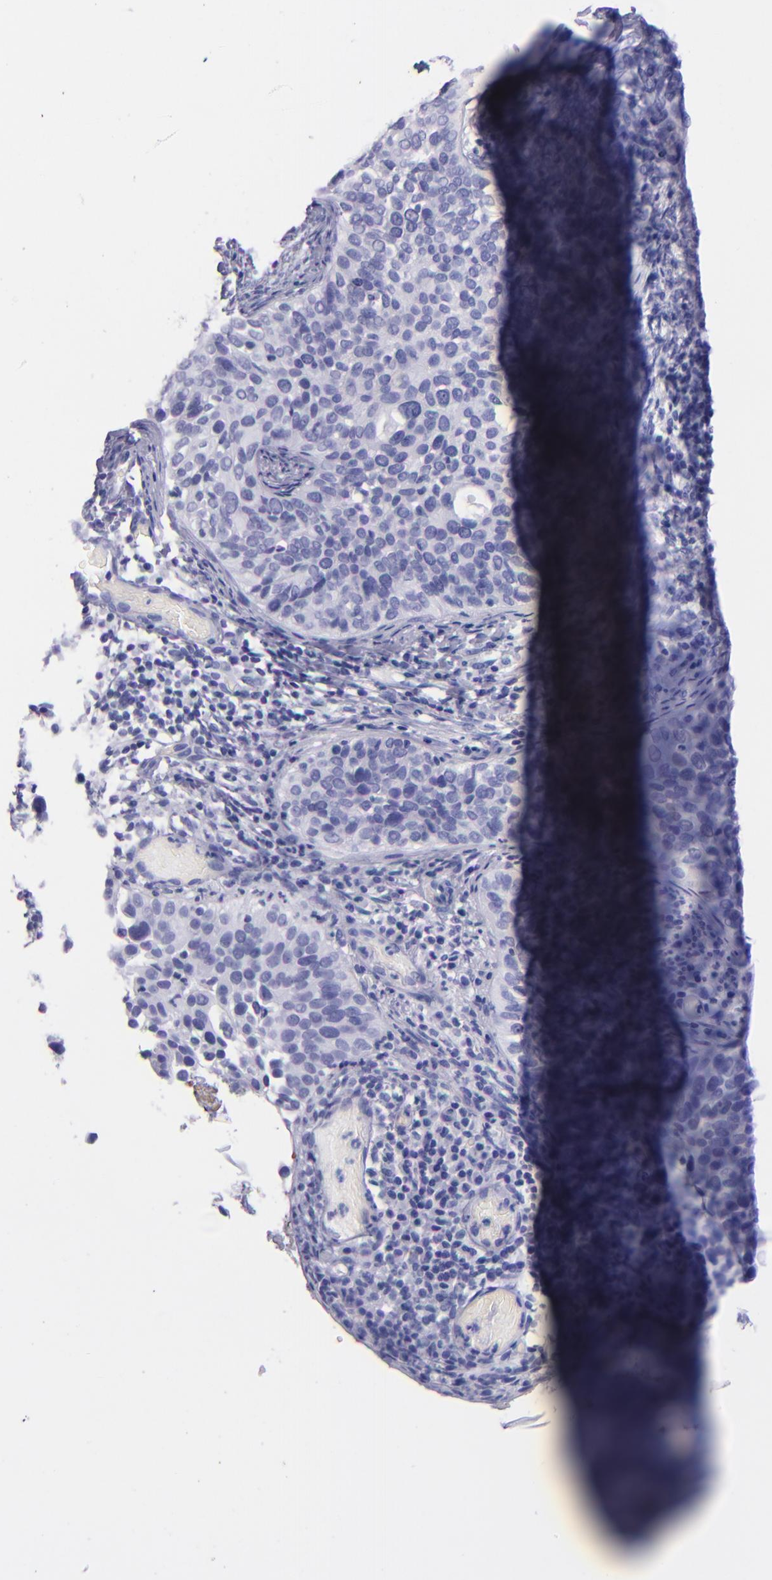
{"staining": {"intensity": "negative", "quantity": "none", "location": "none"}, "tissue": "cervical cancer", "cell_type": "Tumor cells", "image_type": "cancer", "snomed": [{"axis": "morphology", "description": "Squamous cell carcinoma, NOS"}, {"axis": "topography", "description": "Cervix"}], "caption": "Immunohistochemistry (IHC) image of neoplastic tissue: human cervical squamous cell carcinoma stained with DAB demonstrates no significant protein staining in tumor cells.", "gene": "SFTPA2", "patient": {"sex": "female", "age": 31}}